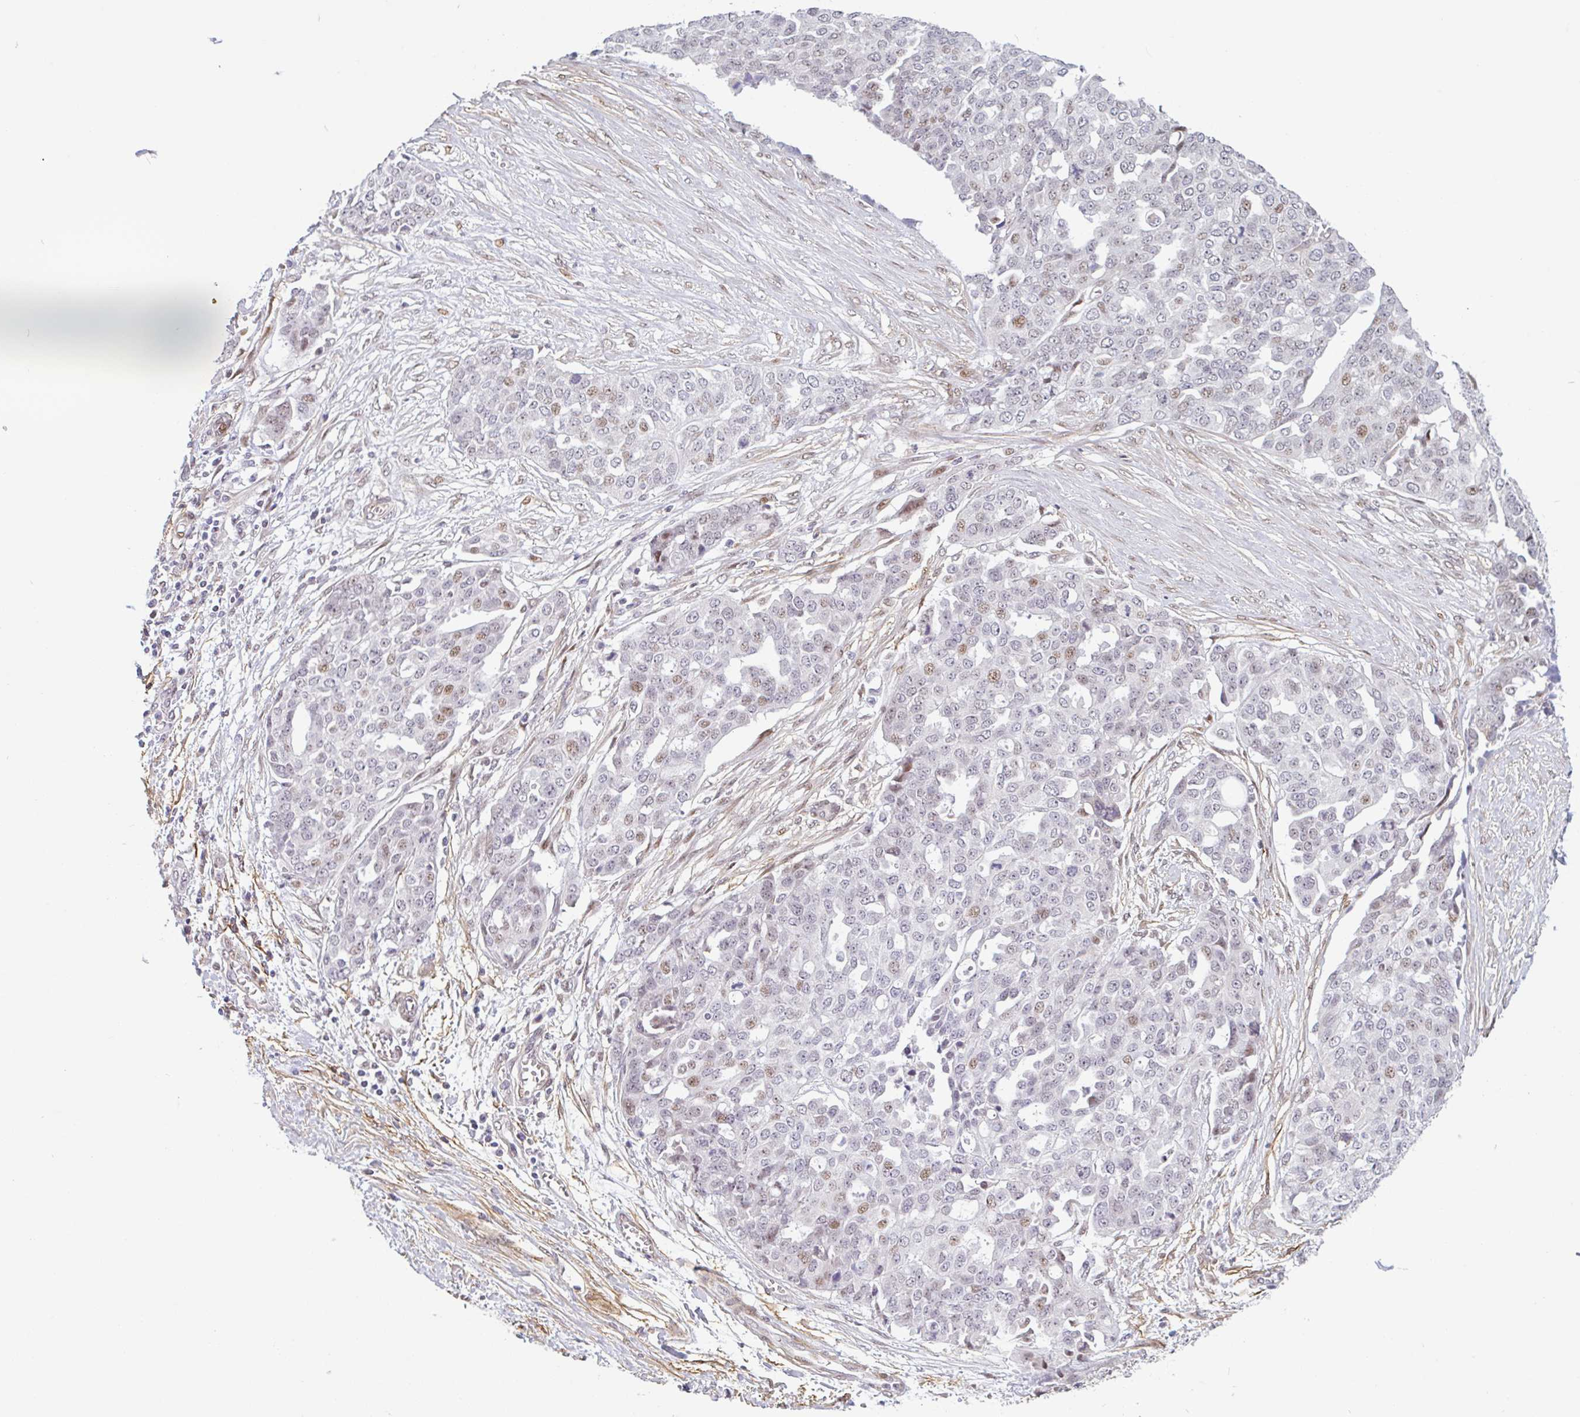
{"staining": {"intensity": "weak", "quantity": "<25%", "location": "nuclear"}, "tissue": "ovarian cancer", "cell_type": "Tumor cells", "image_type": "cancer", "snomed": [{"axis": "morphology", "description": "Cystadenocarcinoma, serous, NOS"}, {"axis": "topography", "description": "Soft tissue"}, {"axis": "topography", "description": "Ovary"}], "caption": "Immunohistochemical staining of ovarian cancer (serous cystadenocarcinoma) reveals no significant staining in tumor cells.", "gene": "TMEM119", "patient": {"sex": "female", "age": 57}}